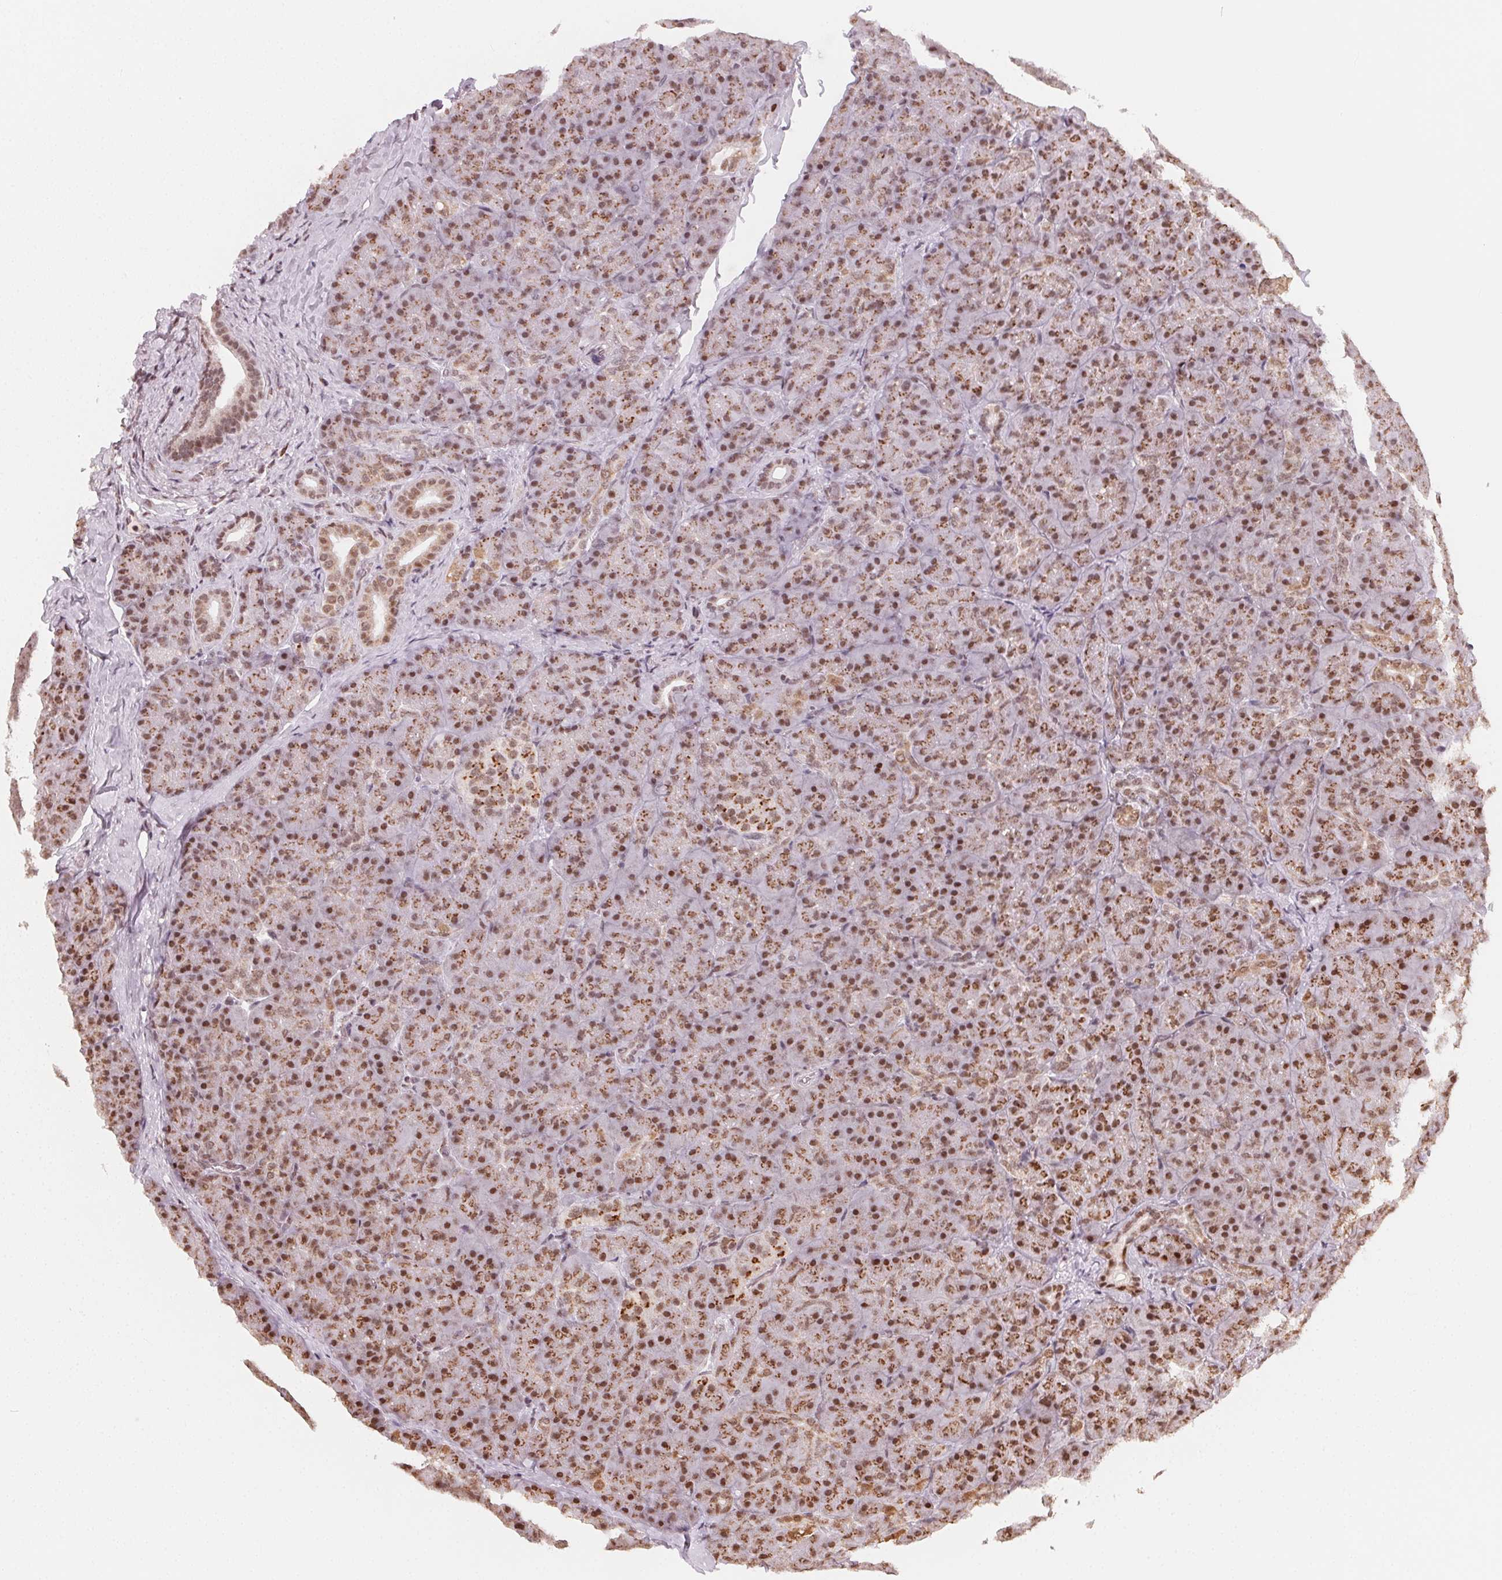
{"staining": {"intensity": "strong", "quantity": ">75%", "location": "cytoplasmic/membranous,nuclear"}, "tissue": "pancreas", "cell_type": "Exocrine glandular cells", "image_type": "normal", "snomed": [{"axis": "morphology", "description": "Normal tissue, NOS"}, {"axis": "topography", "description": "Pancreas"}], "caption": "Immunohistochemical staining of benign human pancreas shows strong cytoplasmic/membranous,nuclear protein positivity in approximately >75% of exocrine glandular cells. Using DAB (brown) and hematoxylin (blue) stains, captured at high magnification using brightfield microscopy.", "gene": "TOPORS", "patient": {"sex": "male", "age": 57}}